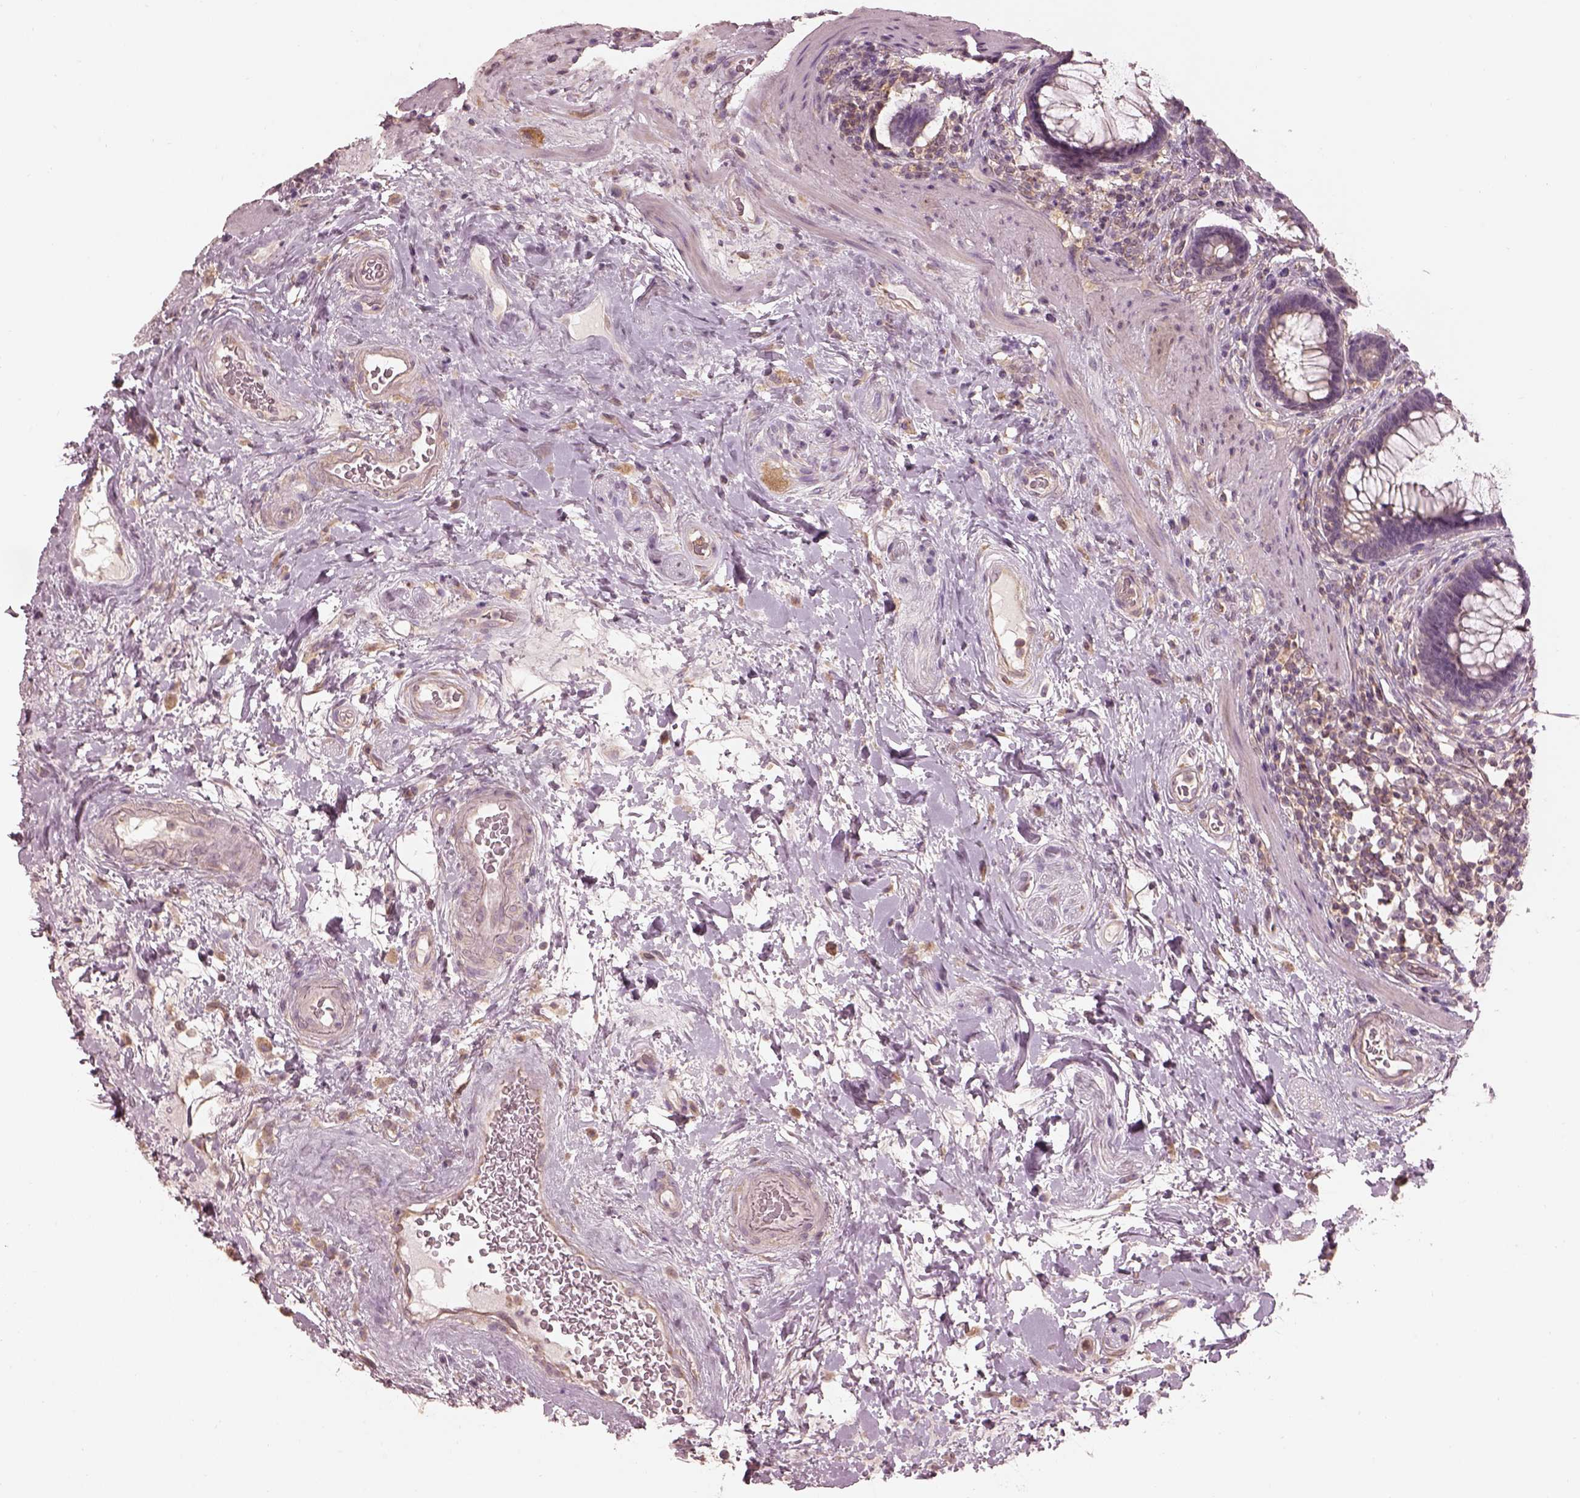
{"staining": {"intensity": "negative", "quantity": "none", "location": "none"}, "tissue": "rectum", "cell_type": "Glandular cells", "image_type": "normal", "snomed": [{"axis": "morphology", "description": "Normal tissue, NOS"}, {"axis": "topography", "description": "Rectum"}], "caption": "Human rectum stained for a protein using immunohistochemistry exhibits no expression in glandular cells.", "gene": "PRKACG", "patient": {"sex": "male", "age": 72}}